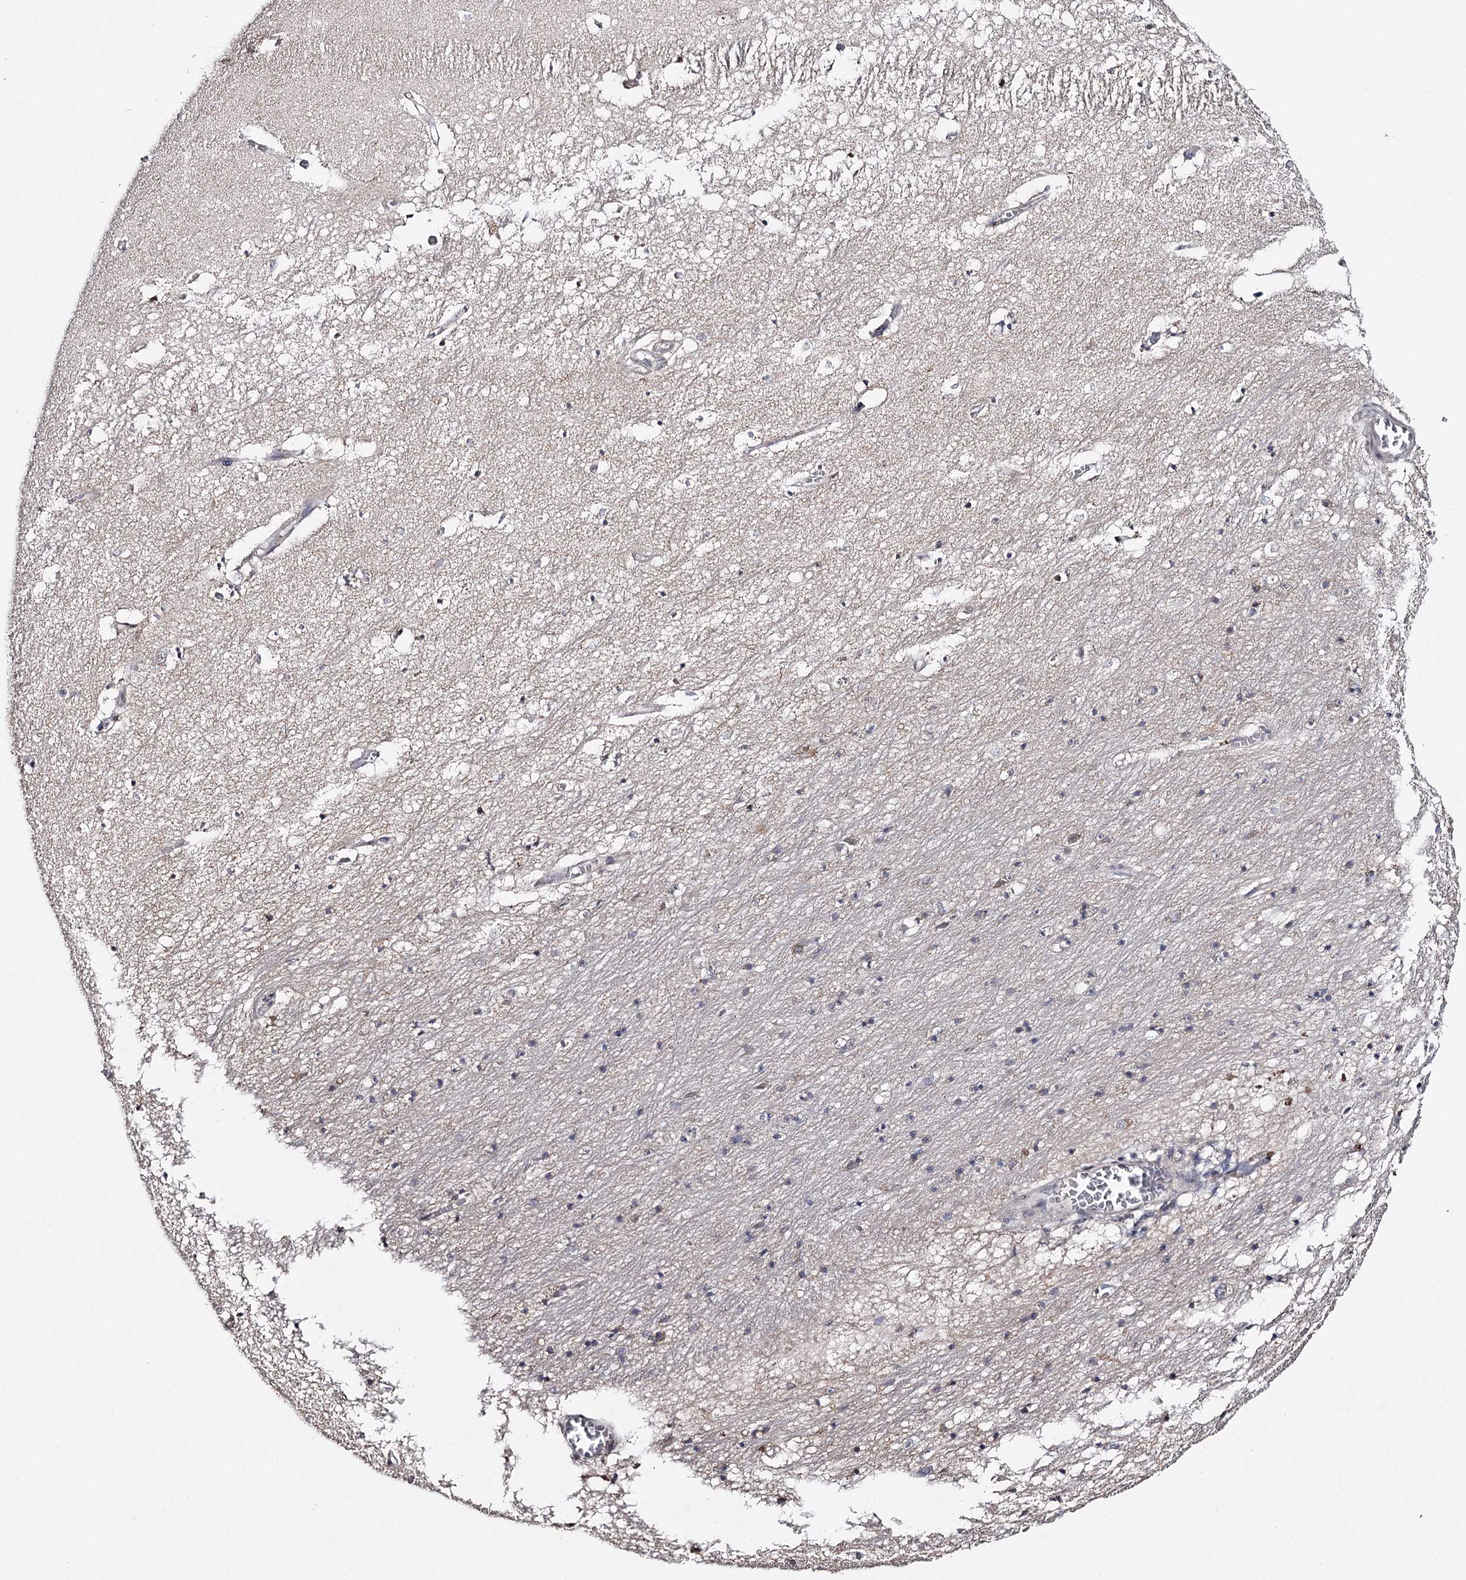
{"staining": {"intensity": "negative", "quantity": "none", "location": "none"}, "tissue": "hippocampus", "cell_type": "Glial cells", "image_type": "normal", "snomed": [{"axis": "morphology", "description": "Normal tissue, NOS"}, {"axis": "topography", "description": "Hippocampus"}], "caption": "Glial cells are negative for brown protein staining in normal hippocampus. (Brightfield microscopy of DAB (3,3'-diaminobenzidine) IHC at high magnification).", "gene": "GTSF1", "patient": {"sex": "female", "age": 64}}